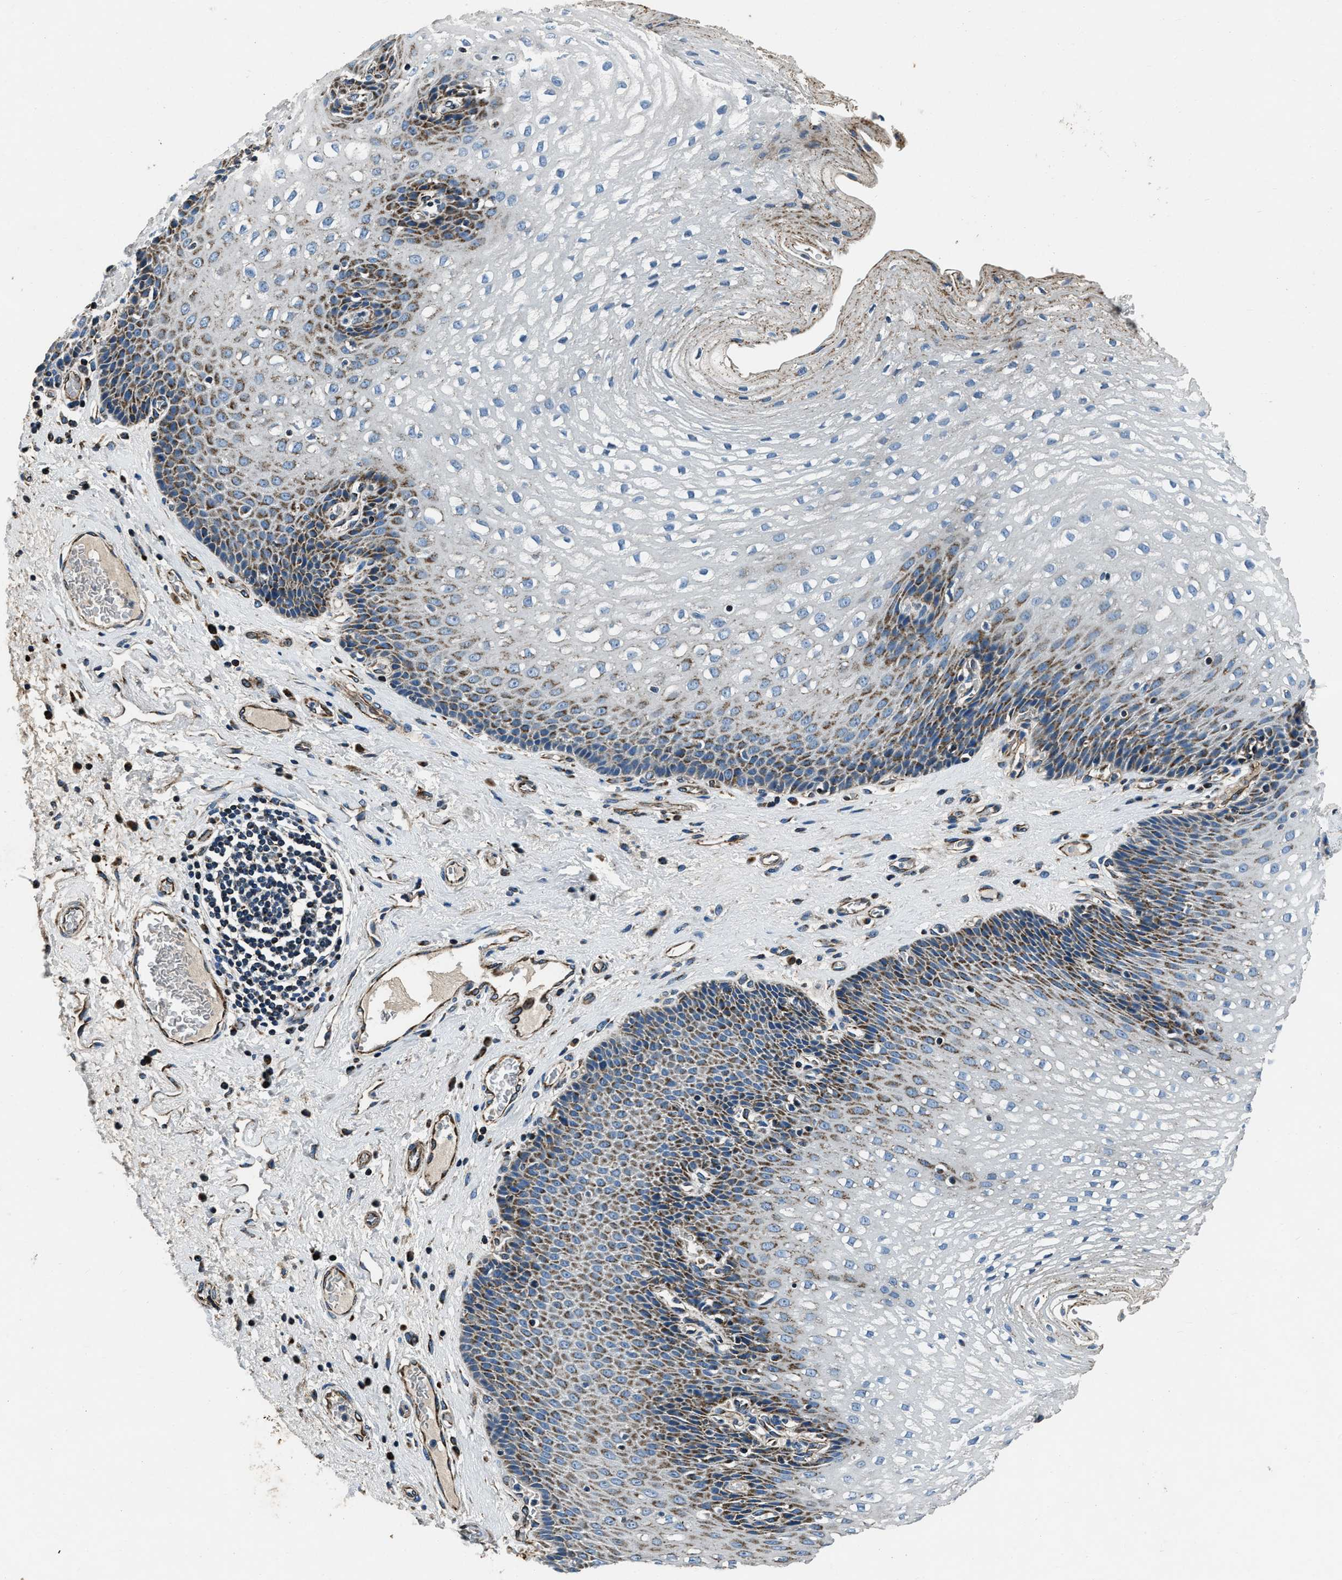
{"staining": {"intensity": "moderate", "quantity": "25%-75%", "location": "cytoplasmic/membranous"}, "tissue": "esophagus", "cell_type": "Squamous epithelial cells", "image_type": "normal", "snomed": [{"axis": "morphology", "description": "Normal tissue, NOS"}, {"axis": "topography", "description": "Esophagus"}], "caption": "An image of human esophagus stained for a protein exhibits moderate cytoplasmic/membranous brown staining in squamous epithelial cells.", "gene": "OGDH", "patient": {"sex": "male", "age": 48}}